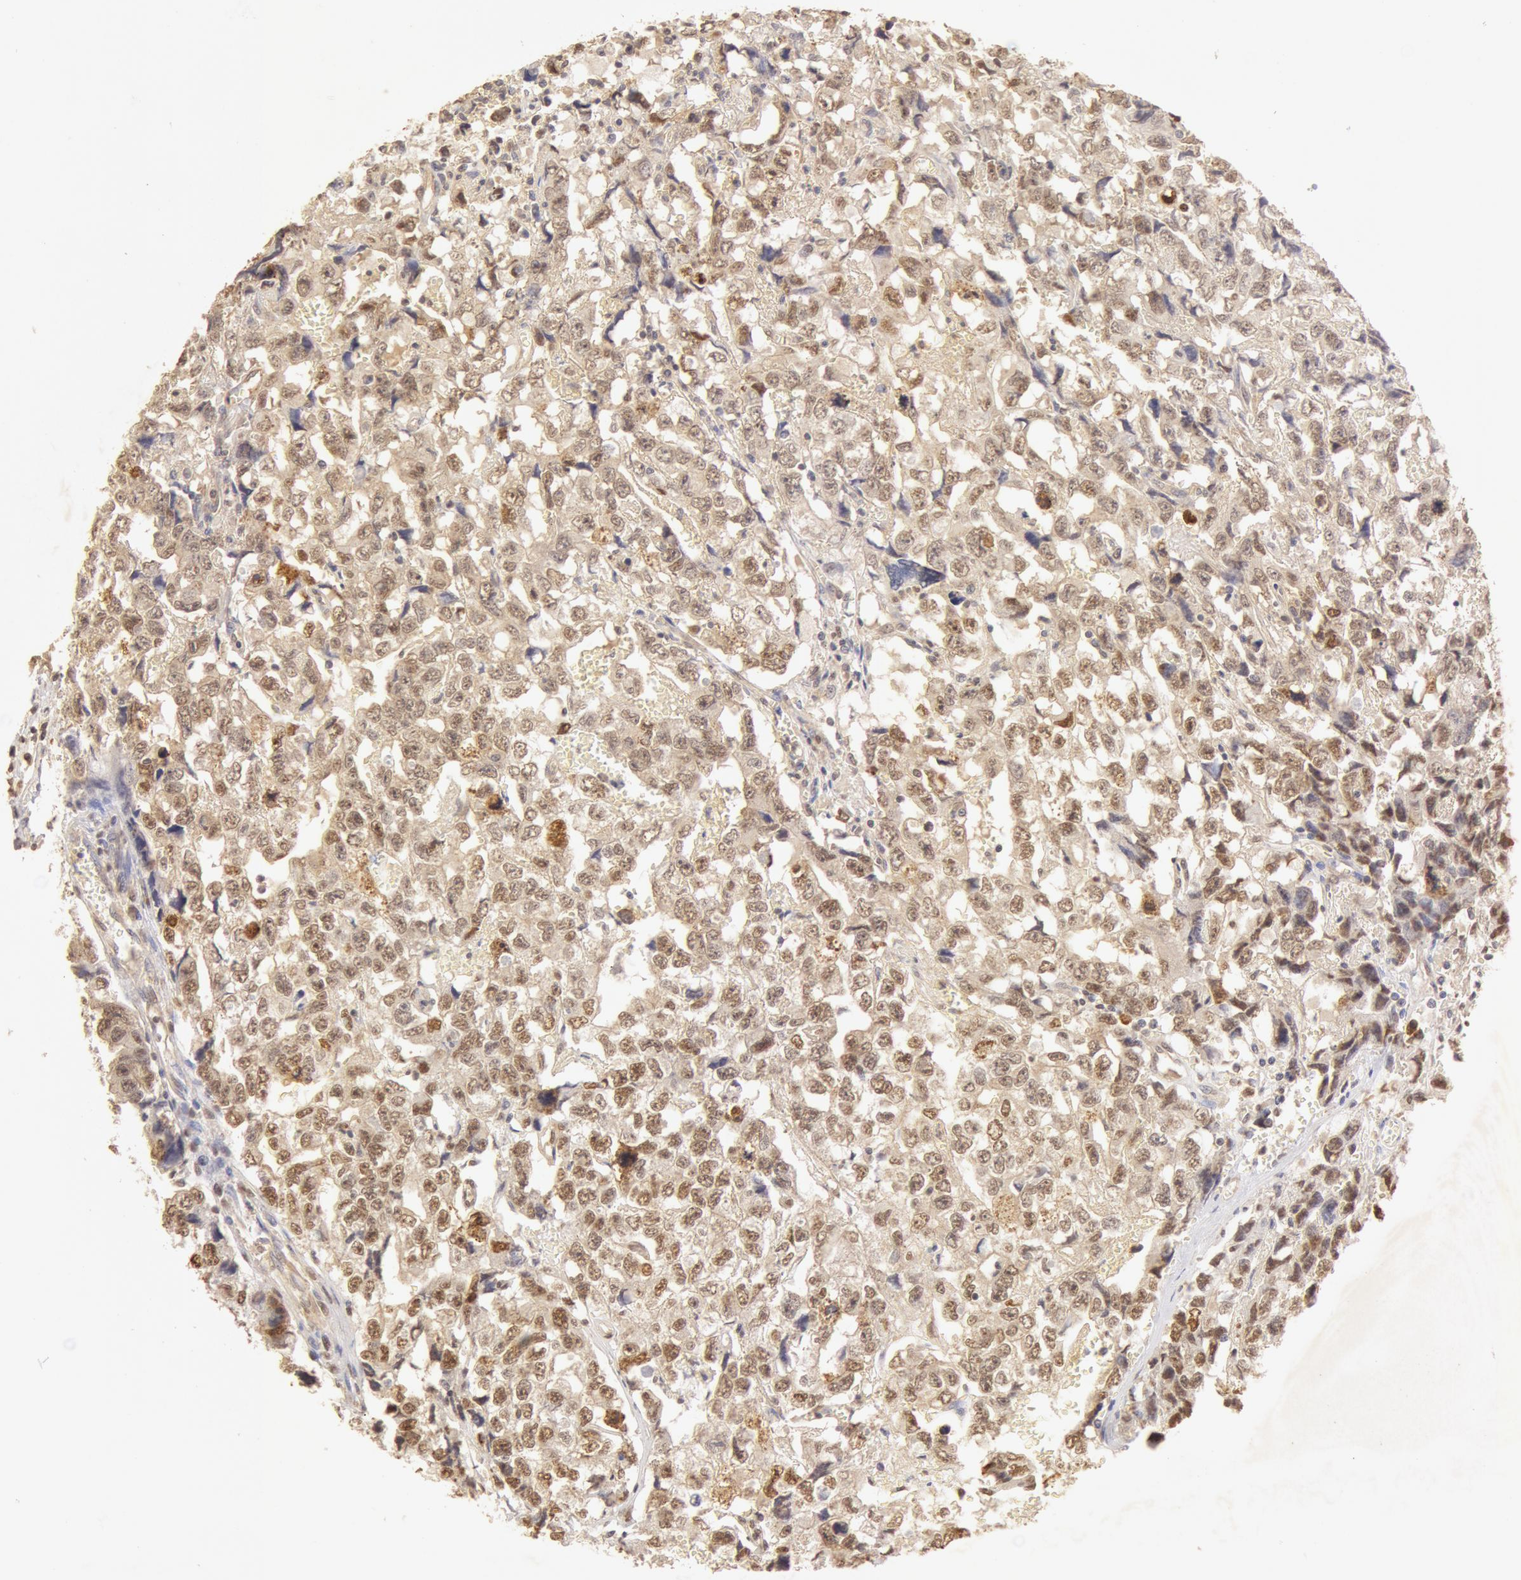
{"staining": {"intensity": "moderate", "quantity": ">75%", "location": "cytoplasmic/membranous,nuclear"}, "tissue": "testis cancer", "cell_type": "Tumor cells", "image_type": "cancer", "snomed": [{"axis": "morphology", "description": "Carcinoma, Embryonal, NOS"}, {"axis": "topography", "description": "Testis"}], "caption": "Approximately >75% of tumor cells in human embryonal carcinoma (testis) reveal moderate cytoplasmic/membranous and nuclear protein staining as visualized by brown immunohistochemical staining.", "gene": "SNRNP70", "patient": {"sex": "male", "age": 31}}